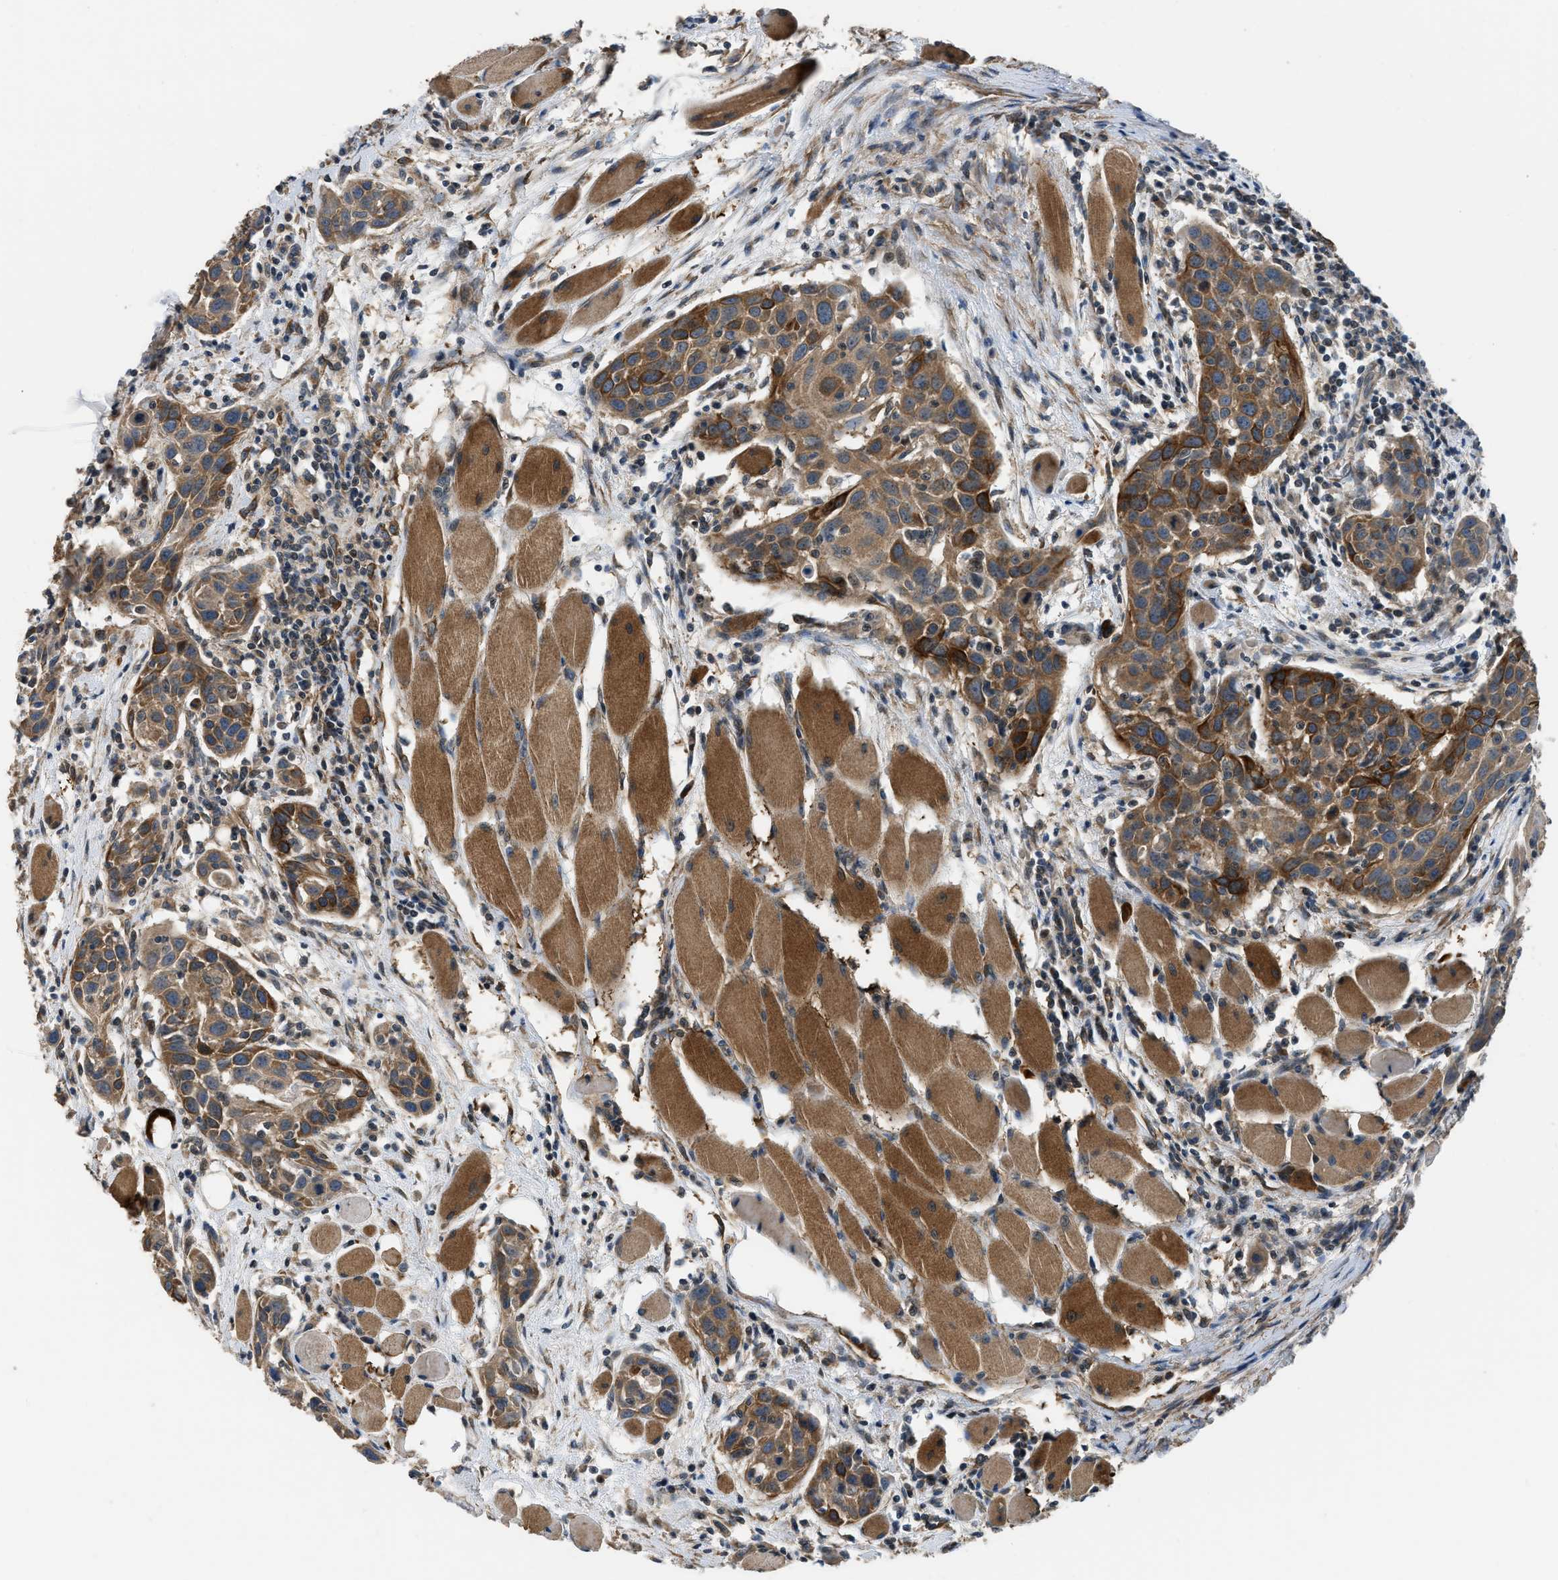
{"staining": {"intensity": "moderate", "quantity": ">75%", "location": "cytoplasmic/membranous"}, "tissue": "head and neck cancer", "cell_type": "Tumor cells", "image_type": "cancer", "snomed": [{"axis": "morphology", "description": "Squamous cell carcinoma, NOS"}, {"axis": "topography", "description": "Oral tissue"}, {"axis": "topography", "description": "Head-Neck"}], "caption": "Human head and neck cancer (squamous cell carcinoma) stained with a protein marker displays moderate staining in tumor cells.", "gene": "SSH2", "patient": {"sex": "female", "age": 50}}